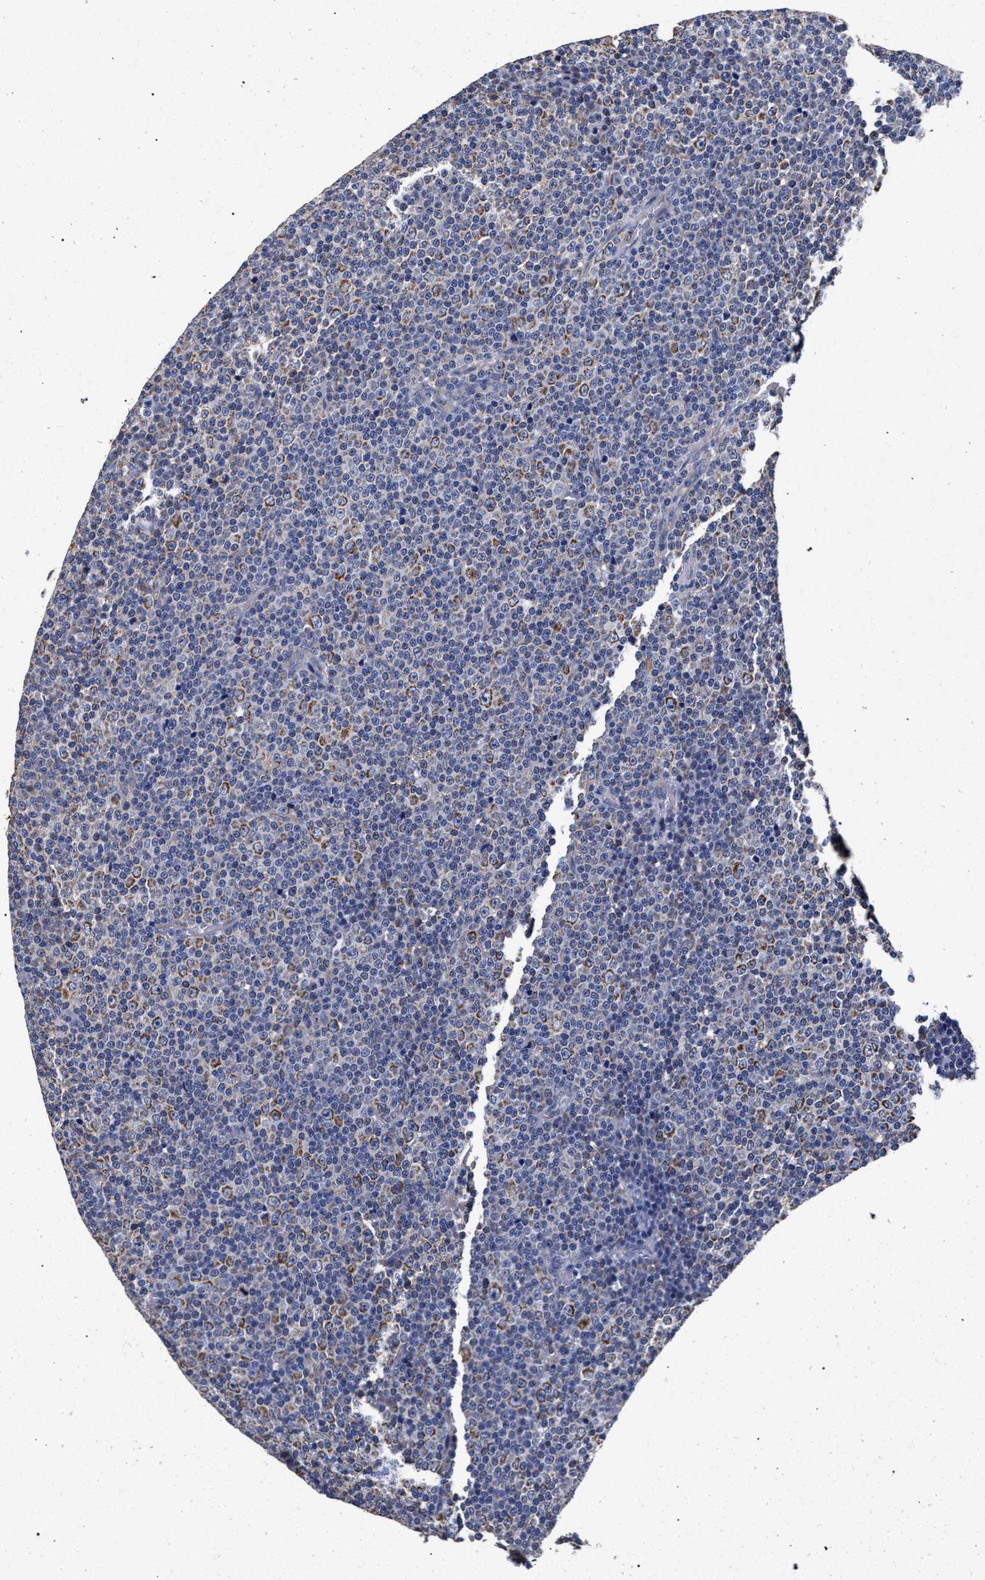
{"staining": {"intensity": "moderate", "quantity": "<25%", "location": "cytoplasmic/membranous"}, "tissue": "lymphoma", "cell_type": "Tumor cells", "image_type": "cancer", "snomed": [{"axis": "morphology", "description": "Malignant lymphoma, non-Hodgkin's type, Low grade"}, {"axis": "topography", "description": "Lymph node"}], "caption": "Immunohistochemistry (IHC) micrograph of malignant lymphoma, non-Hodgkin's type (low-grade) stained for a protein (brown), which shows low levels of moderate cytoplasmic/membranous staining in approximately <25% of tumor cells.", "gene": "CFAP95", "patient": {"sex": "female", "age": 67}}